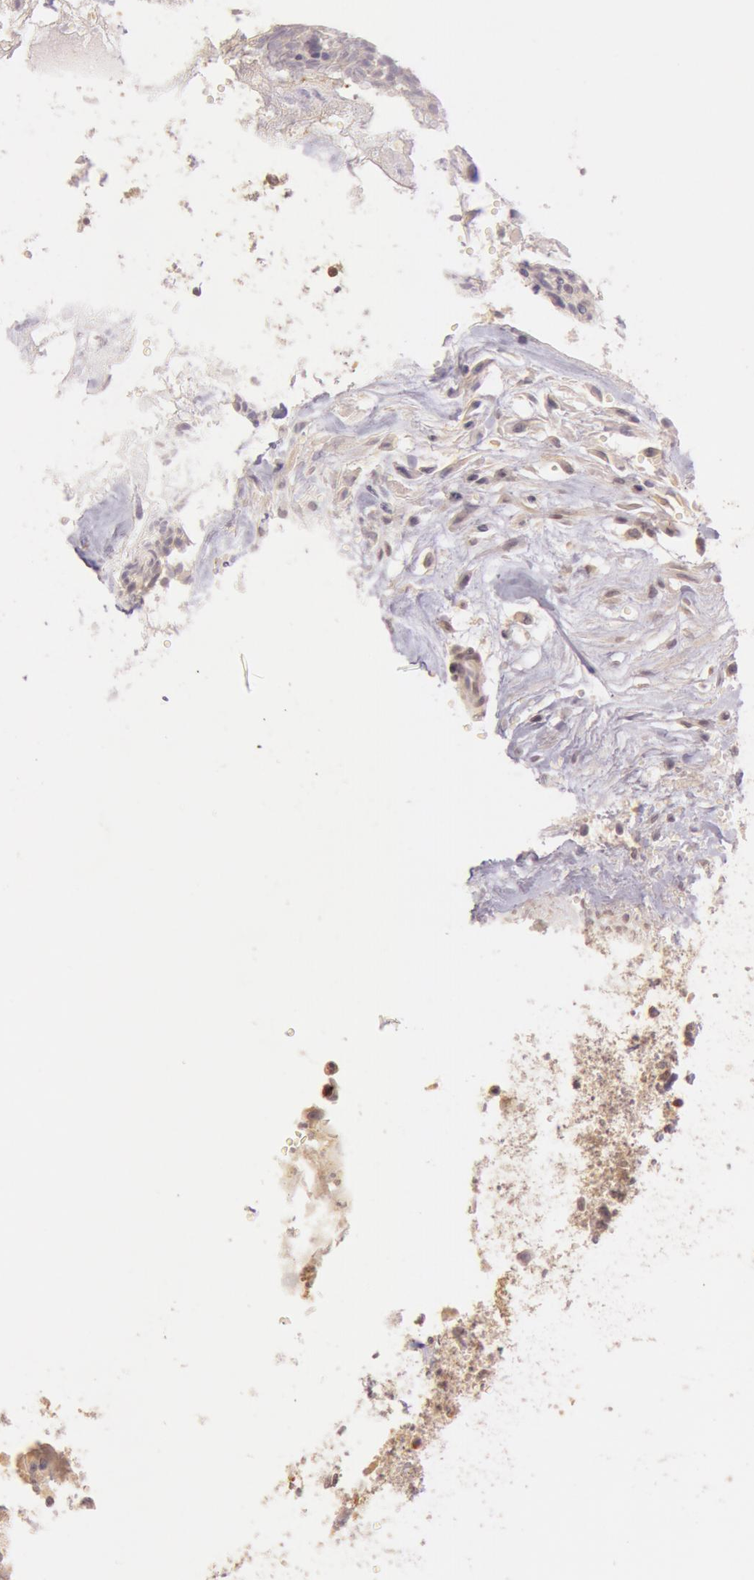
{"staining": {"intensity": "moderate", "quantity": ">75%", "location": "cytoplasmic/membranous"}, "tissue": "head and neck cancer", "cell_type": "Tumor cells", "image_type": "cancer", "snomed": [{"axis": "morphology", "description": "Squamous cell carcinoma, NOS"}, {"axis": "topography", "description": "Salivary gland"}, {"axis": "topography", "description": "Head-Neck"}], "caption": "DAB (3,3'-diaminobenzidine) immunohistochemical staining of squamous cell carcinoma (head and neck) exhibits moderate cytoplasmic/membranous protein expression in about >75% of tumor cells.", "gene": "ATG2B", "patient": {"sex": "male", "age": 70}}